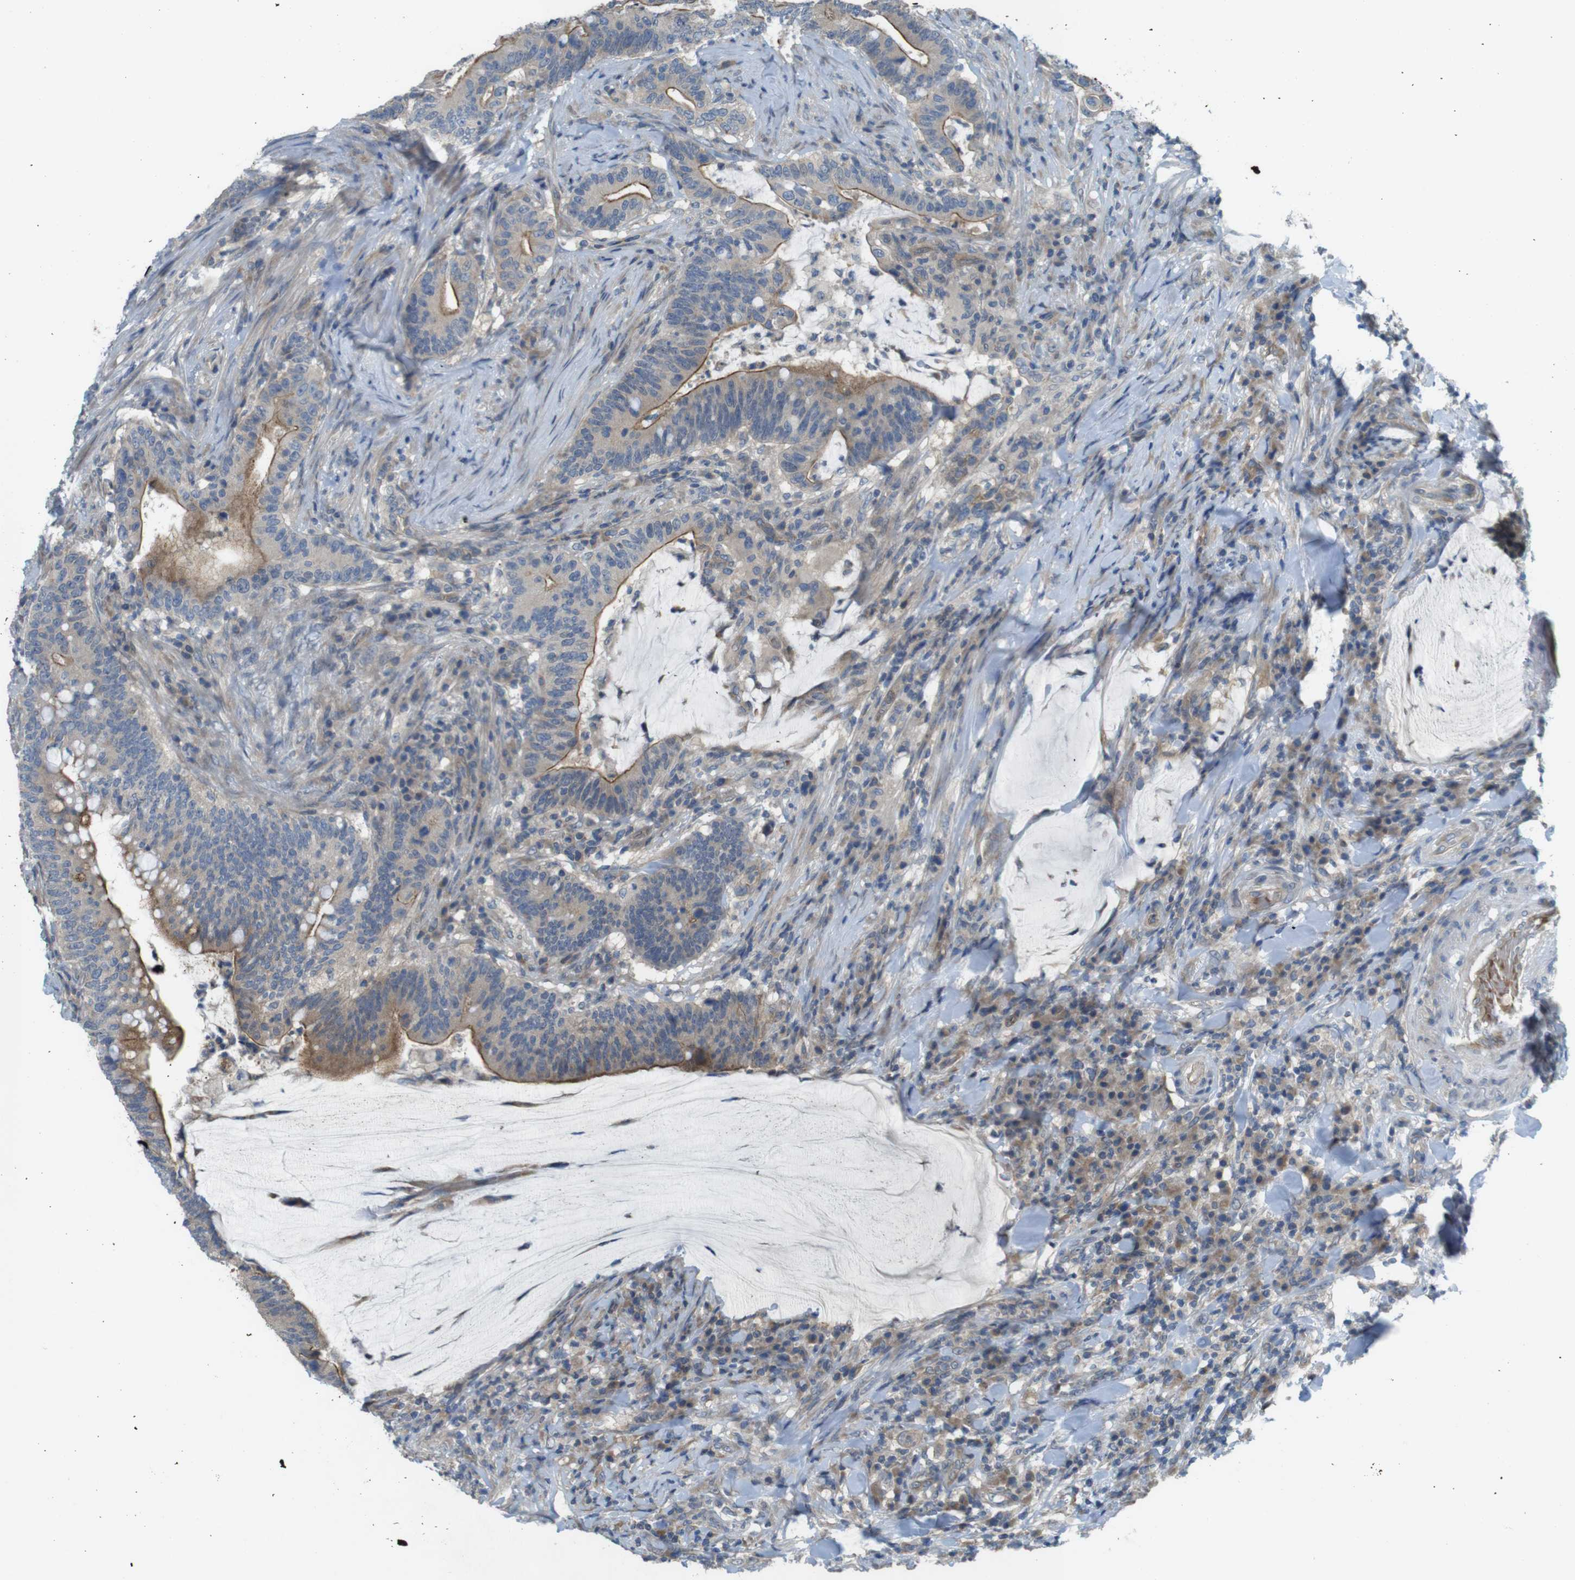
{"staining": {"intensity": "moderate", "quantity": "25%-75%", "location": "cytoplasmic/membranous"}, "tissue": "colorectal cancer", "cell_type": "Tumor cells", "image_type": "cancer", "snomed": [{"axis": "morphology", "description": "Normal tissue, NOS"}, {"axis": "morphology", "description": "Adenocarcinoma, NOS"}, {"axis": "topography", "description": "Colon"}], "caption": "Immunohistochemistry (IHC) photomicrograph of neoplastic tissue: colorectal cancer (adenocarcinoma) stained using immunohistochemistry (IHC) displays medium levels of moderate protein expression localized specifically in the cytoplasmic/membranous of tumor cells, appearing as a cytoplasmic/membranous brown color.", "gene": "ABHD15", "patient": {"sex": "female", "age": 66}}